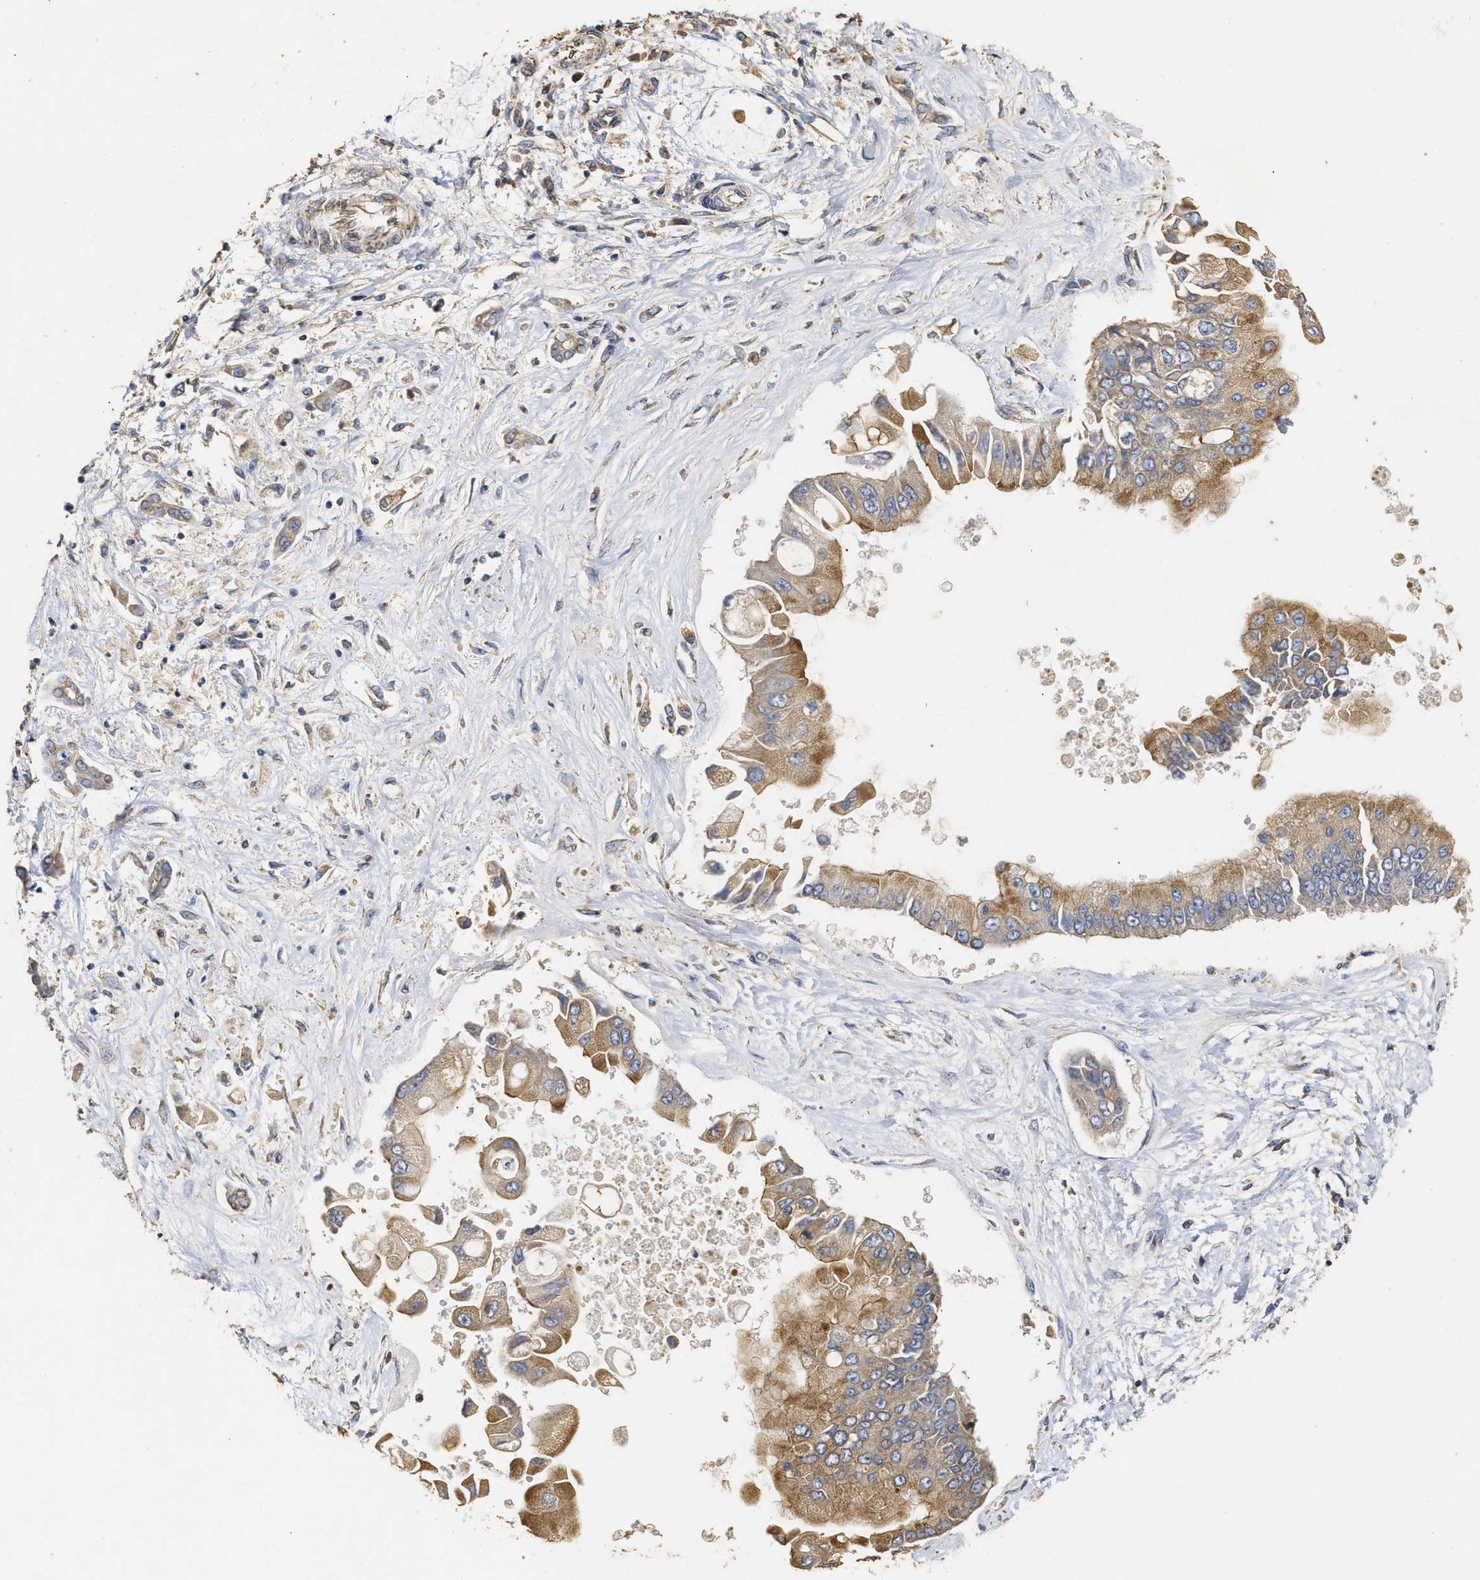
{"staining": {"intensity": "moderate", "quantity": ">75%", "location": "cytoplasmic/membranous"}, "tissue": "liver cancer", "cell_type": "Tumor cells", "image_type": "cancer", "snomed": [{"axis": "morphology", "description": "Cholangiocarcinoma"}, {"axis": "topography", "description": "Liver"}], "caption": "Immunohistochemical staining of cholangiocarcinoma (liver) demonstrates medium levels of moderate cytoplasmic/membranous expression in about >75% of tumor cells.", "gene": "NAV1", "patient": {"sex": "male", "age": 50}}